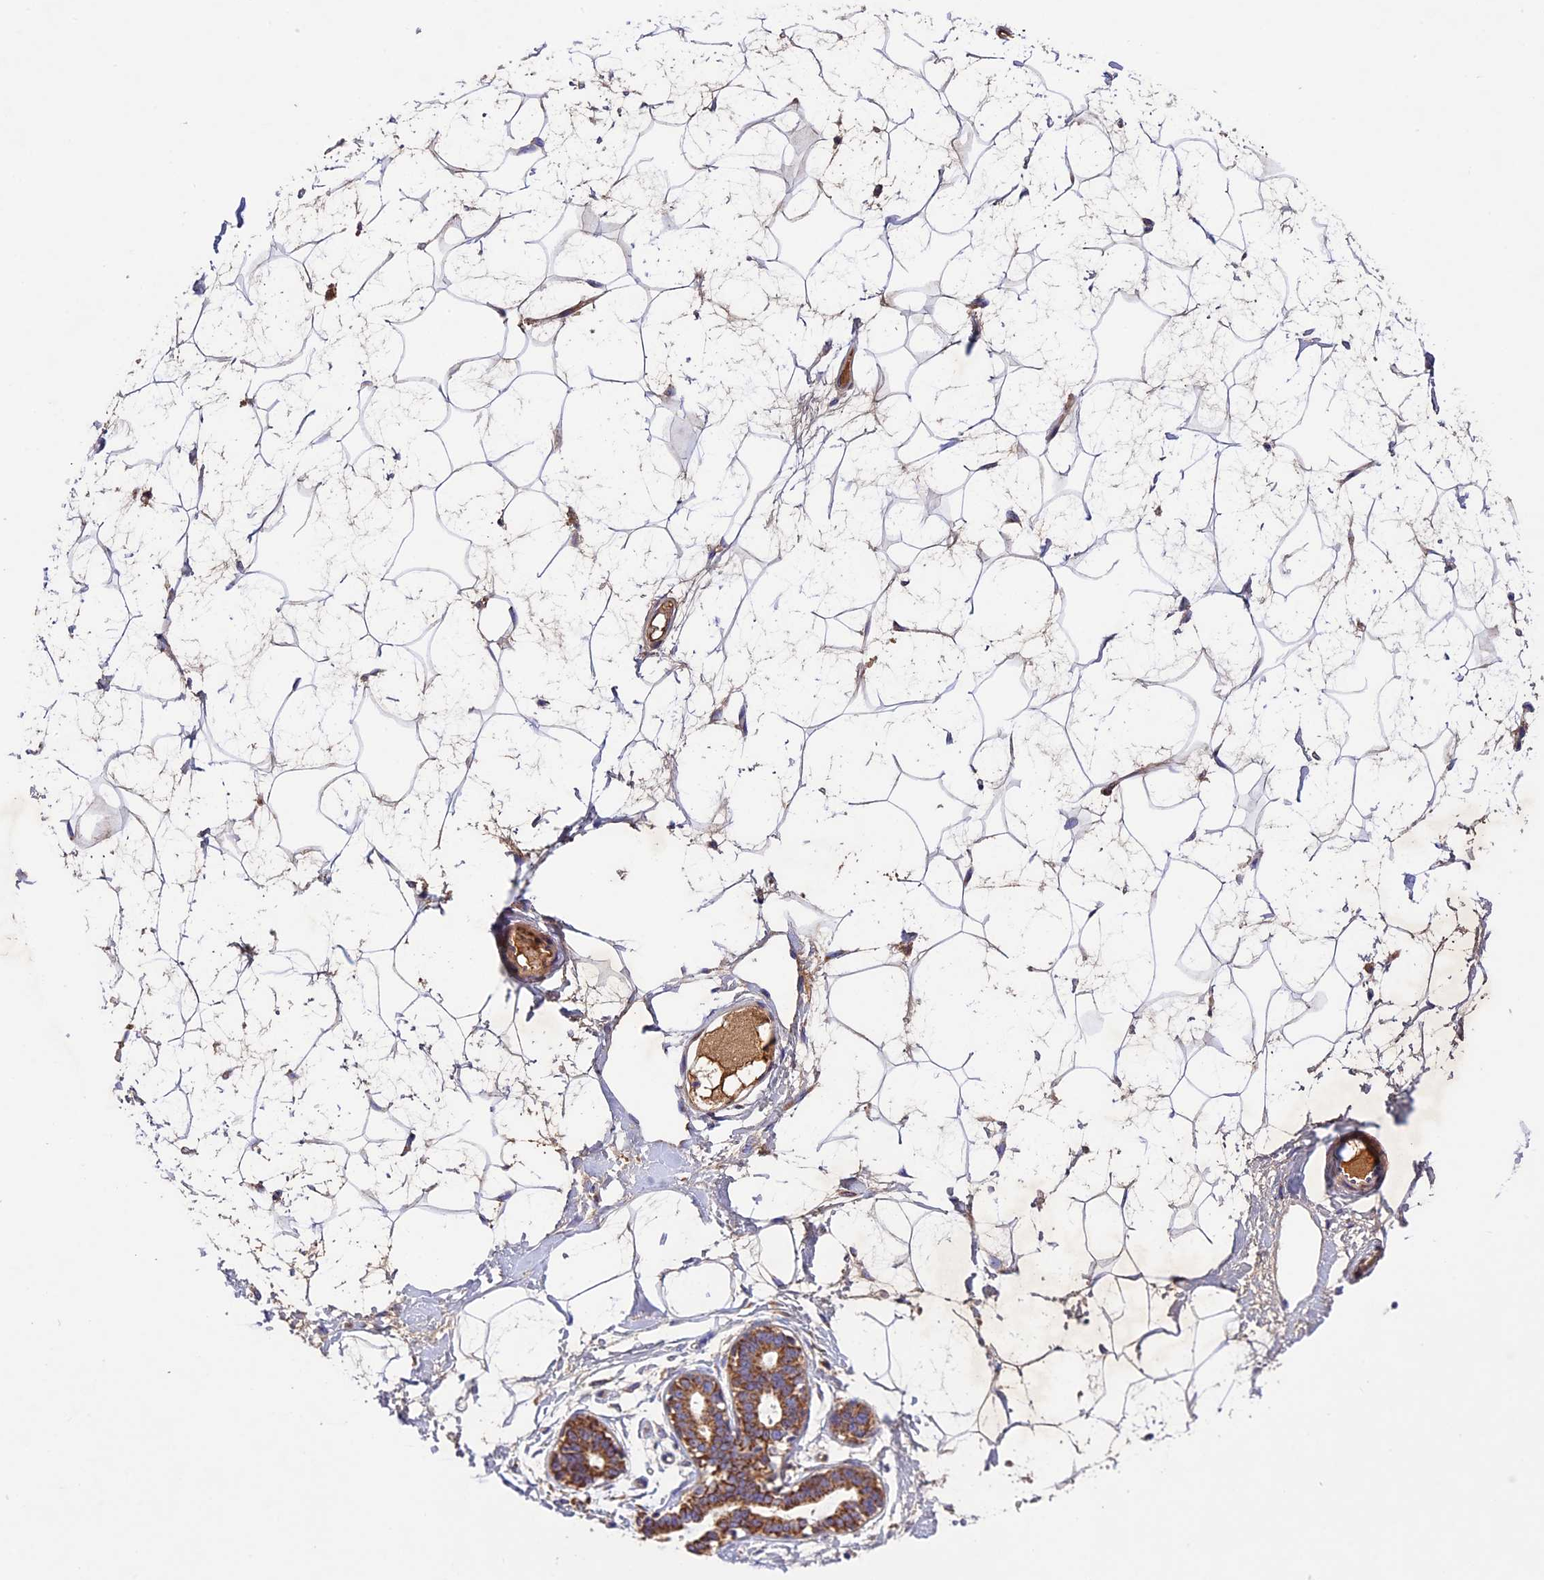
{"staining": {"intensity": "negative", "quantity": "none", "location": "none"}, "tissue": "breast", "cell_type": "Adipocytes", "image_type": "normal", "snomed": [{"axis": "morphology", "description": "Normal tissue, NOS"}, {"axis": "morphology", "description": "Adenoma, NOS"}, {"axis": "topography", "description": "Breast"}], "caption": "This is a histopathology image of IHC staining of normal breast, which shows no staining in adipocytes.", "gene": "OCEL1", "patient": {"sex": "female", "age": 23}}